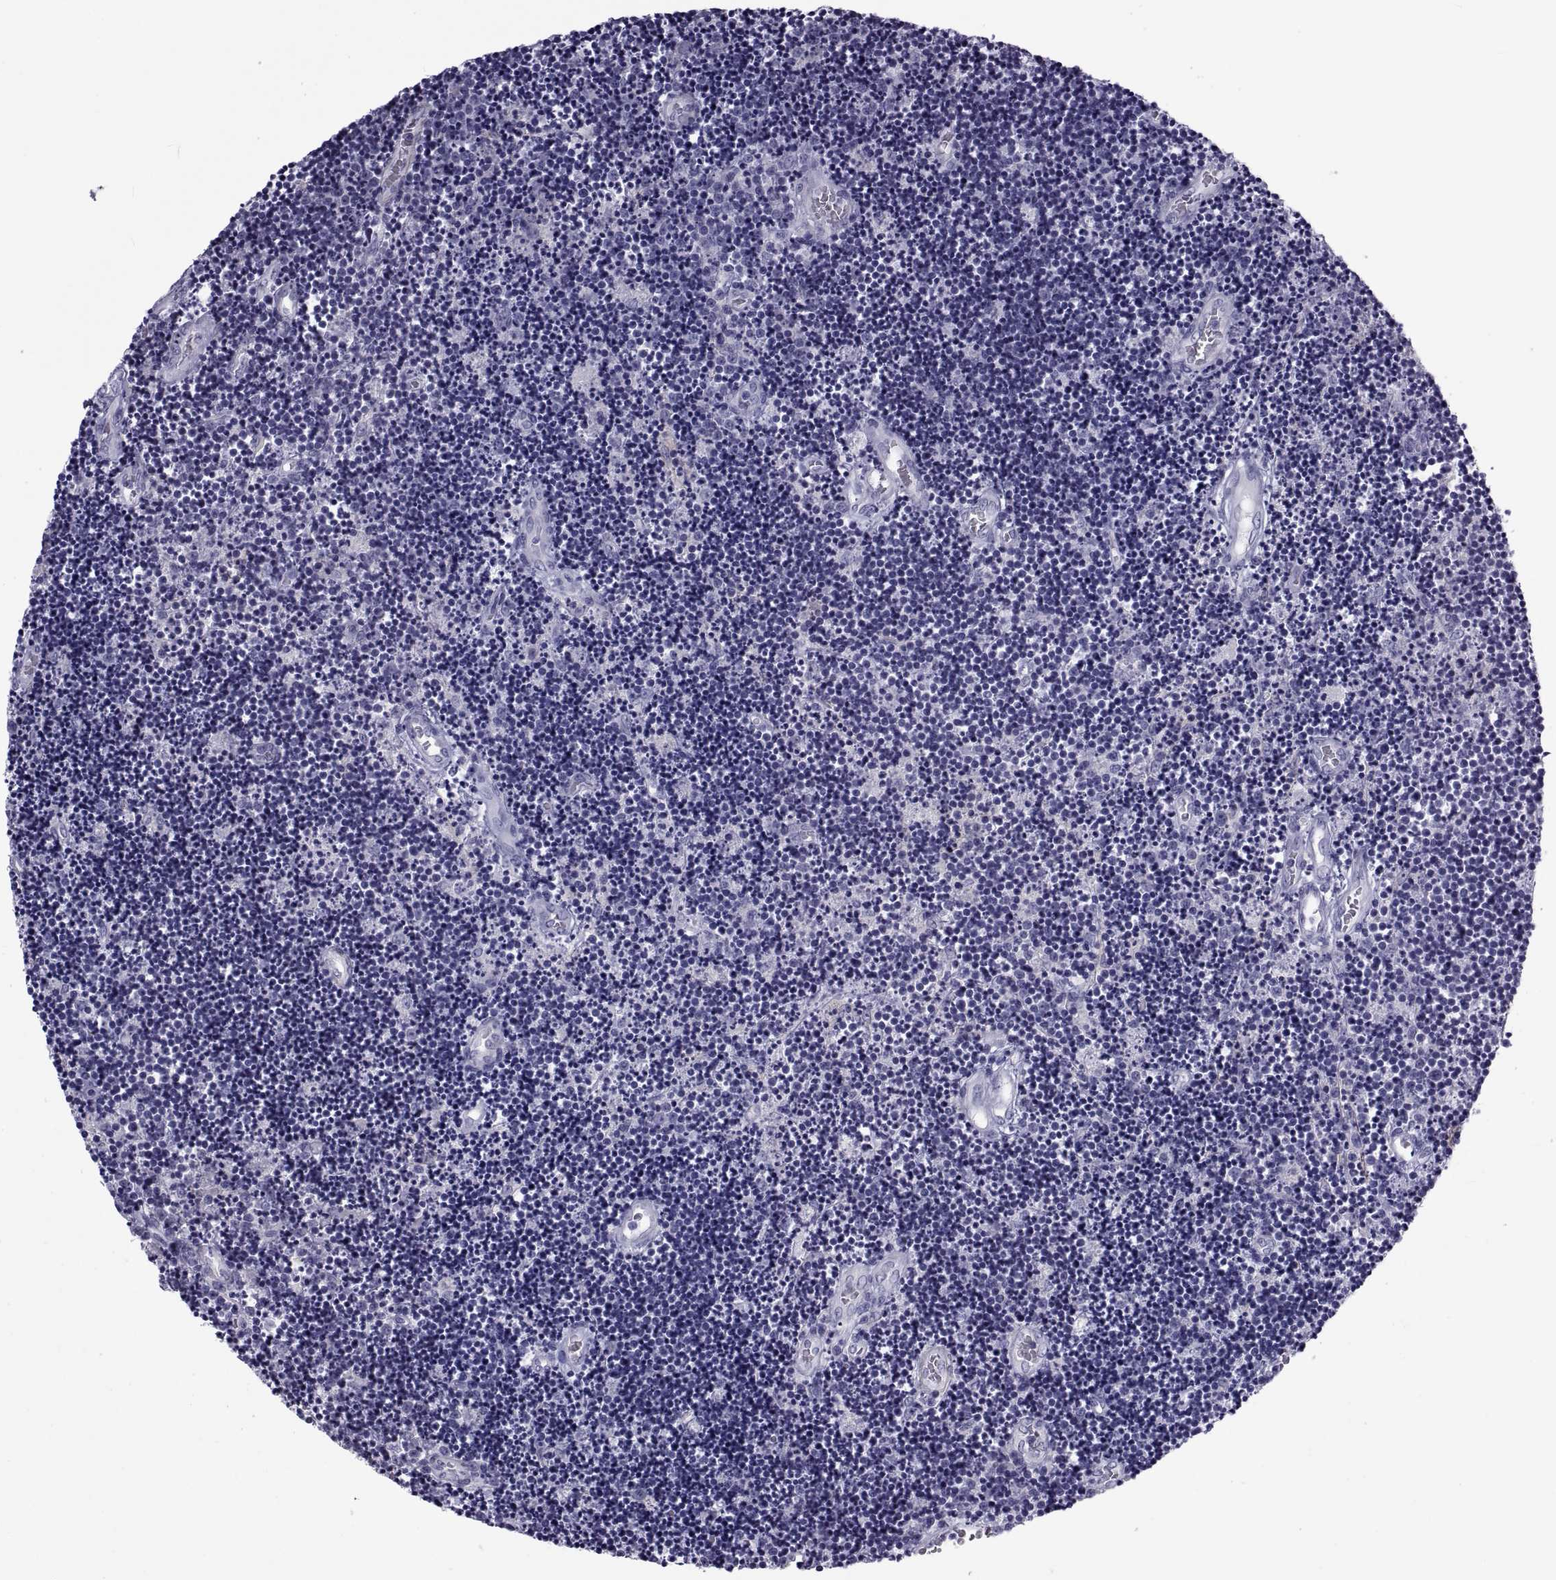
{"staining": {"intensity": "negative", "quantity": "none", "location": "none"}, "tissue": "lymphoma", "cell_type": "Tumor cells", "image_type": "cancer", "snomed": [{"axis": "morphology", "description": "Malignant lymphoma, non-Hodgkin's type, Low grade"}, {"axis": "topography", "description": "Brain"}], "caption": "Histopathology image shows no protein expression in tumor cells of lymphoma tissue.", "gene": "MAGEB1", "patient": {"sex": "female", "age": 66}}